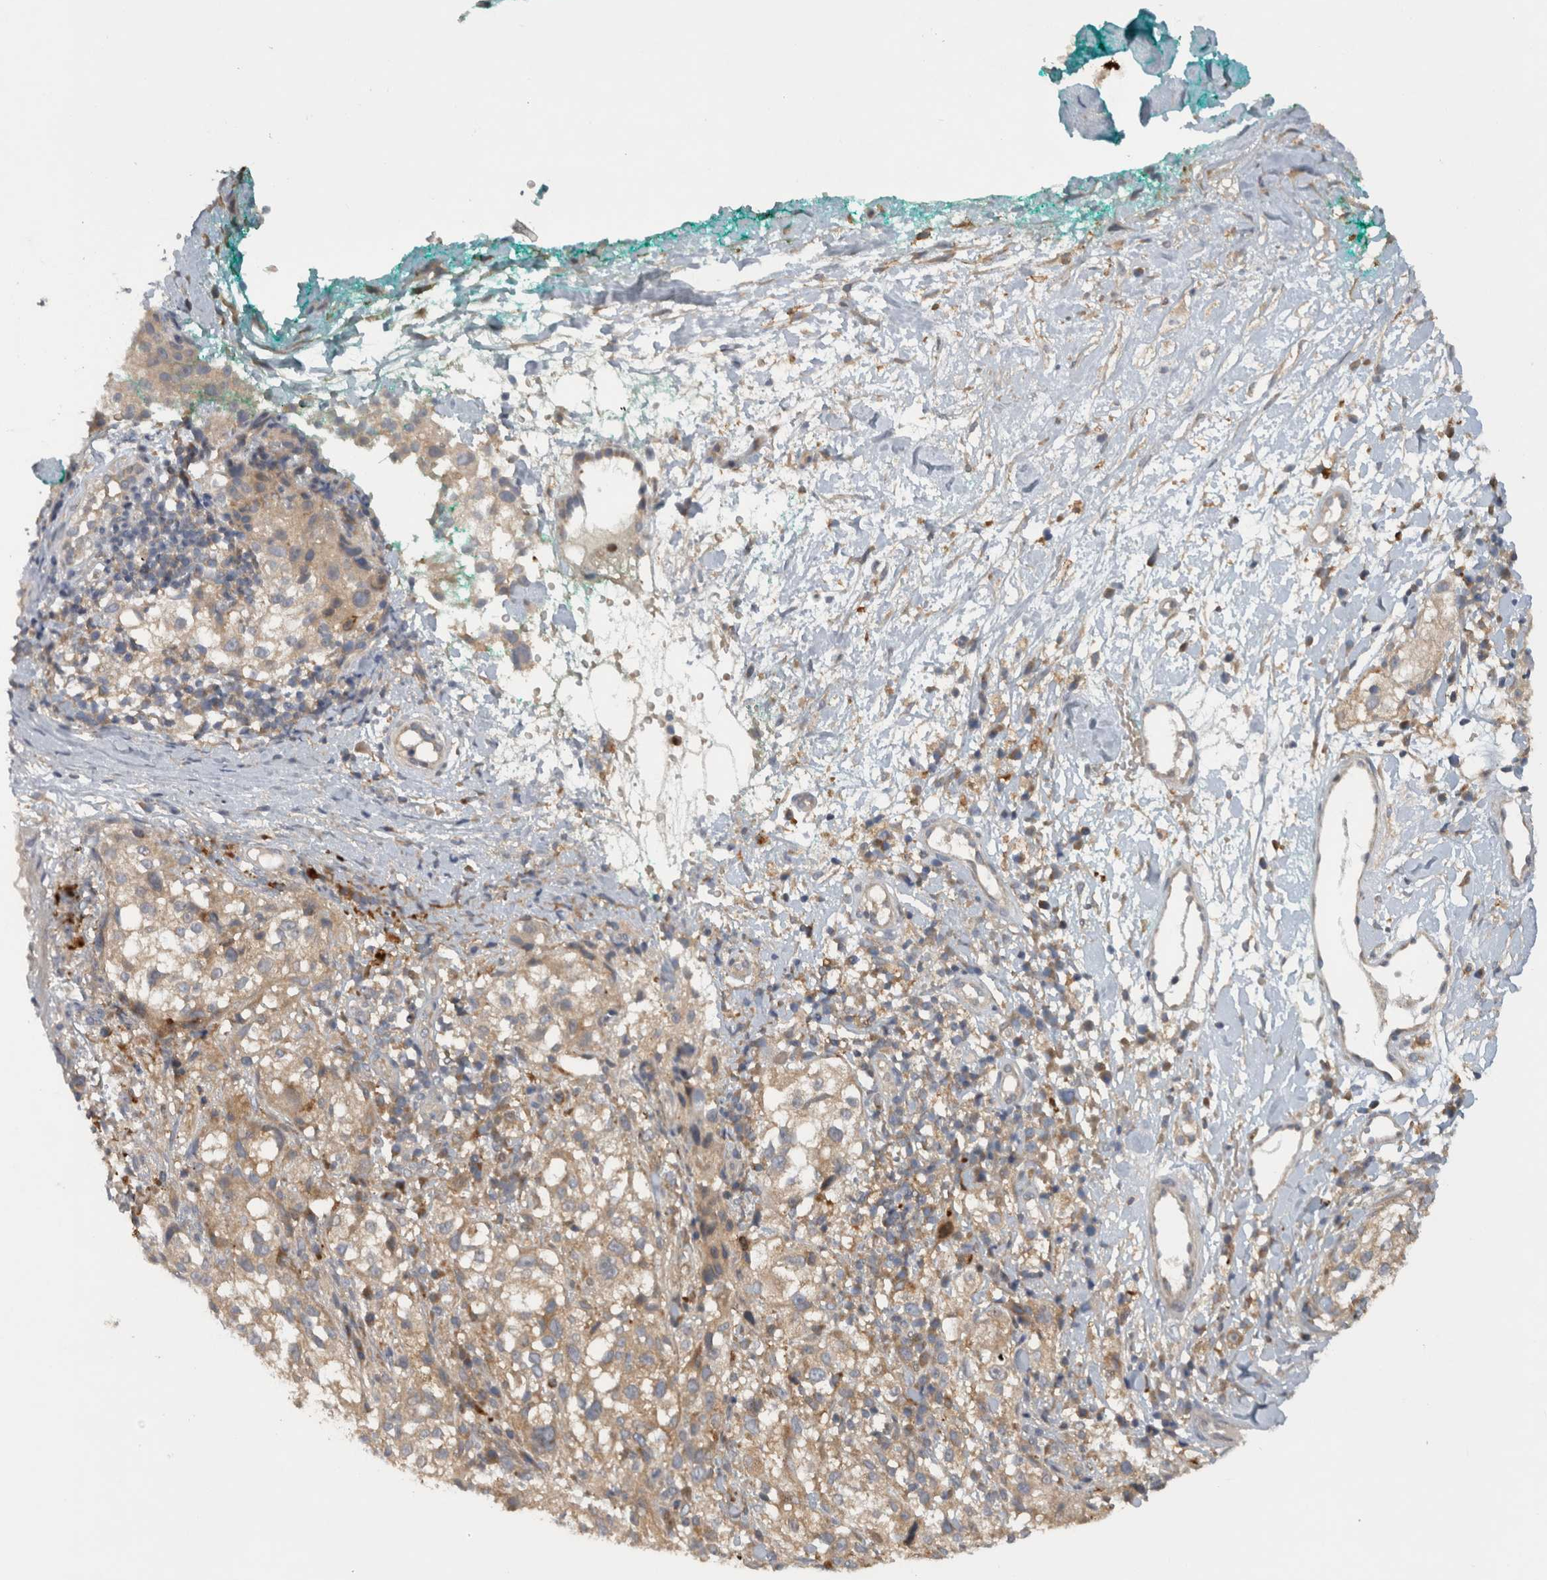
{"staining": {"intensity": "weak", "quantity": ">75%", "location": "cytoplasmic/membranous"}, "tissue": "melanoma", "cell_type": "Tumor cells", "image_type": "cancer", "snomed": [{"axis": "morphology", "description": "Necrosis, NOS"}, {"axis": "morphology", "description": "Malignant melanoma, NOS"}, {"axis": "topography", "description": "Skin"}], "caption": "An immunohistochemistry (IHC) micrograph of tumor tissue is shown. Protein staining in brown labels weak cytoplasmic/membranous positivity in malignant melanoma within tumor cells. The staining is performed using DAB (3,3'-diaminobenzidine) brown chromogen to label protein expression. The nuclei are counter-stained blue using hematoxylin.", "gene": "VEPH1", "patient": {"sex": "female", "age": 87}}